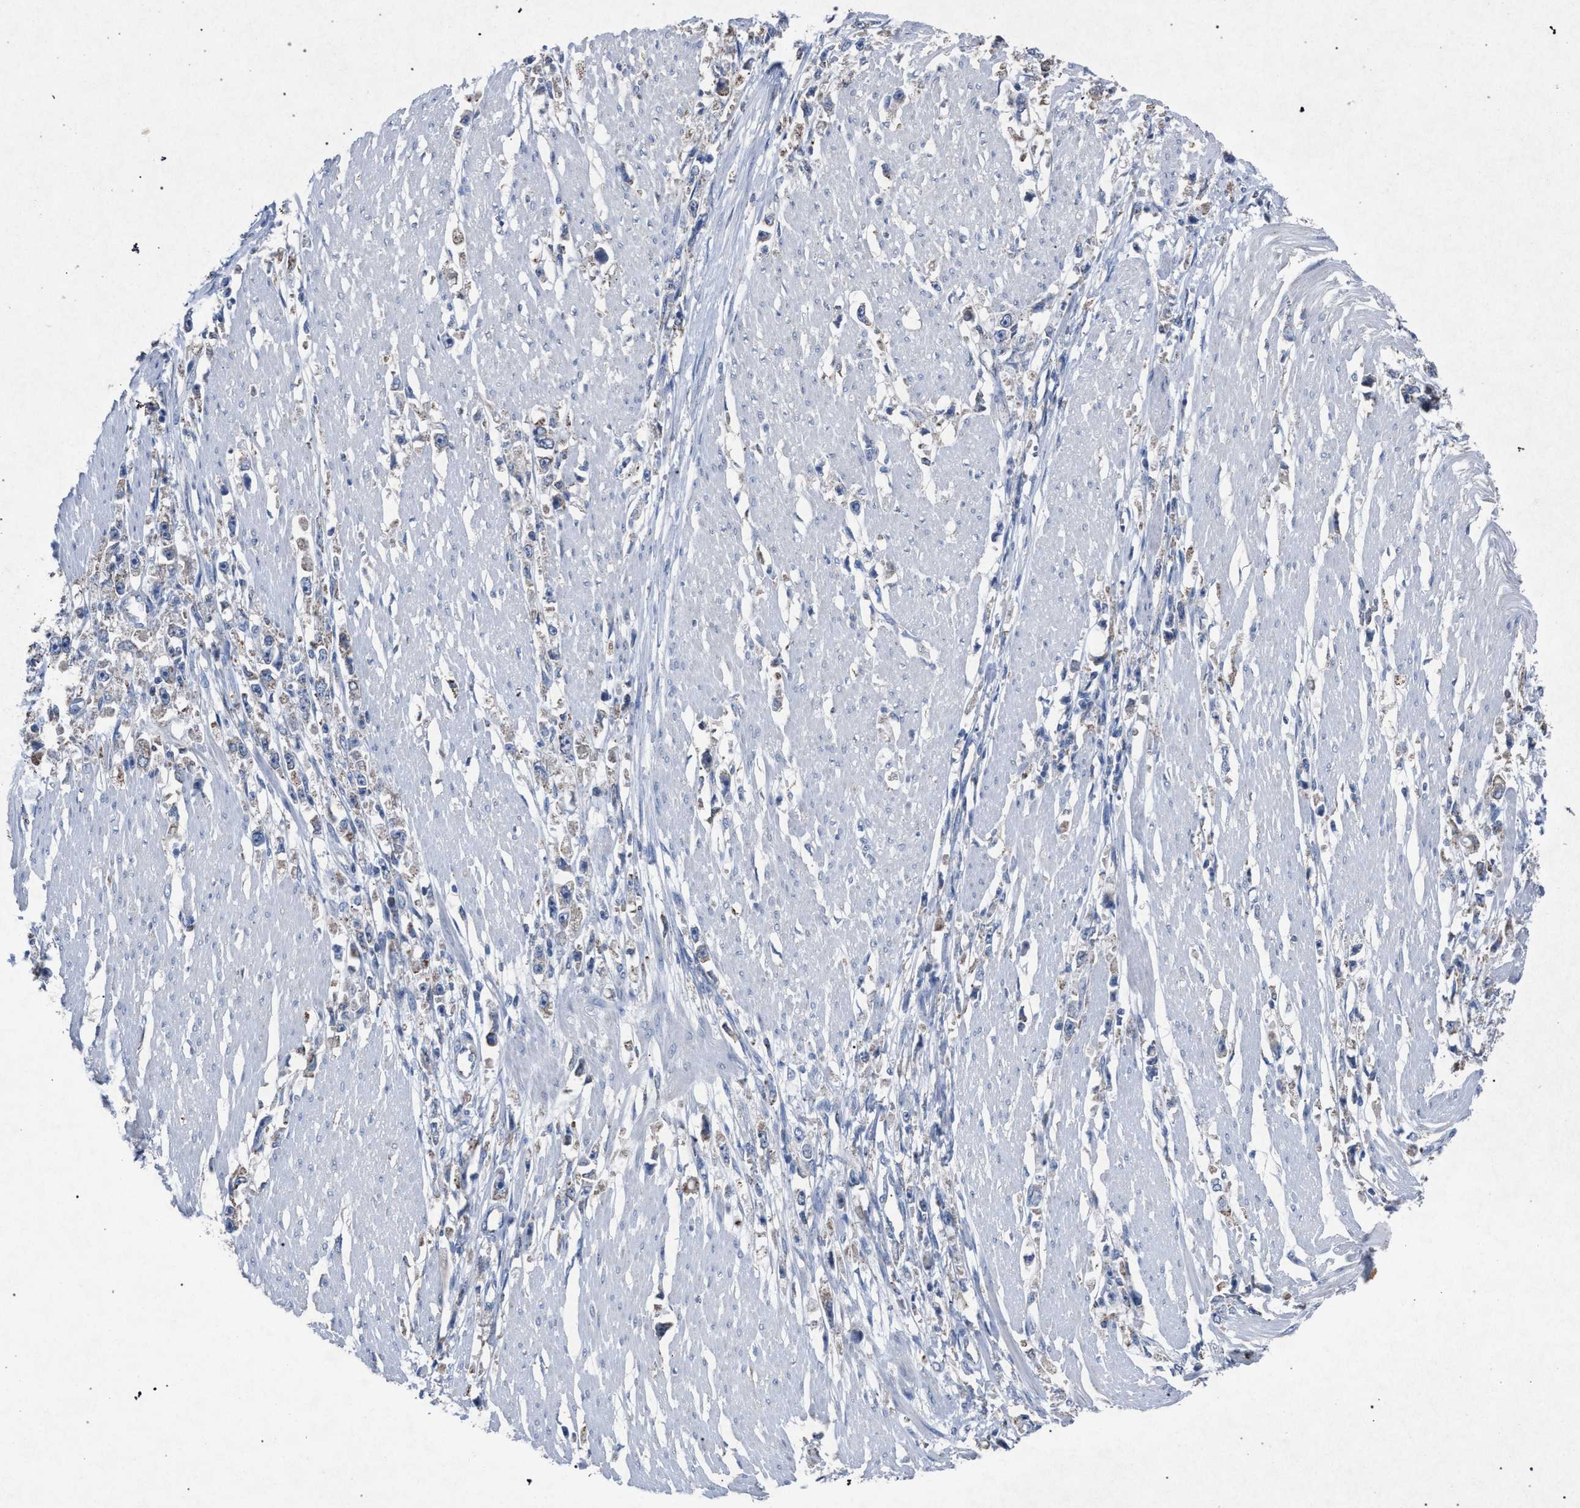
{"staining": {"intensity": "negative", "quantity": "none", "location": "none"}, "tissue": "stomach cancer", "cell_type": "Tumor cells", "image_type": "cancer", "snomed": [{"axis": "morphology", "description": "Adenocarcinoma, NOS"}, {"axis": "topography", "description": "Stomach"}], "caption": "Immunohistochemistry (IHC) image of human stomach cancer (adenocarcinoma) stained for a protein (brown), which demonstrates no positivity in tumor cells.", "gene": "HSD17B4", "patient": {"sex": "female", "age": 59}}